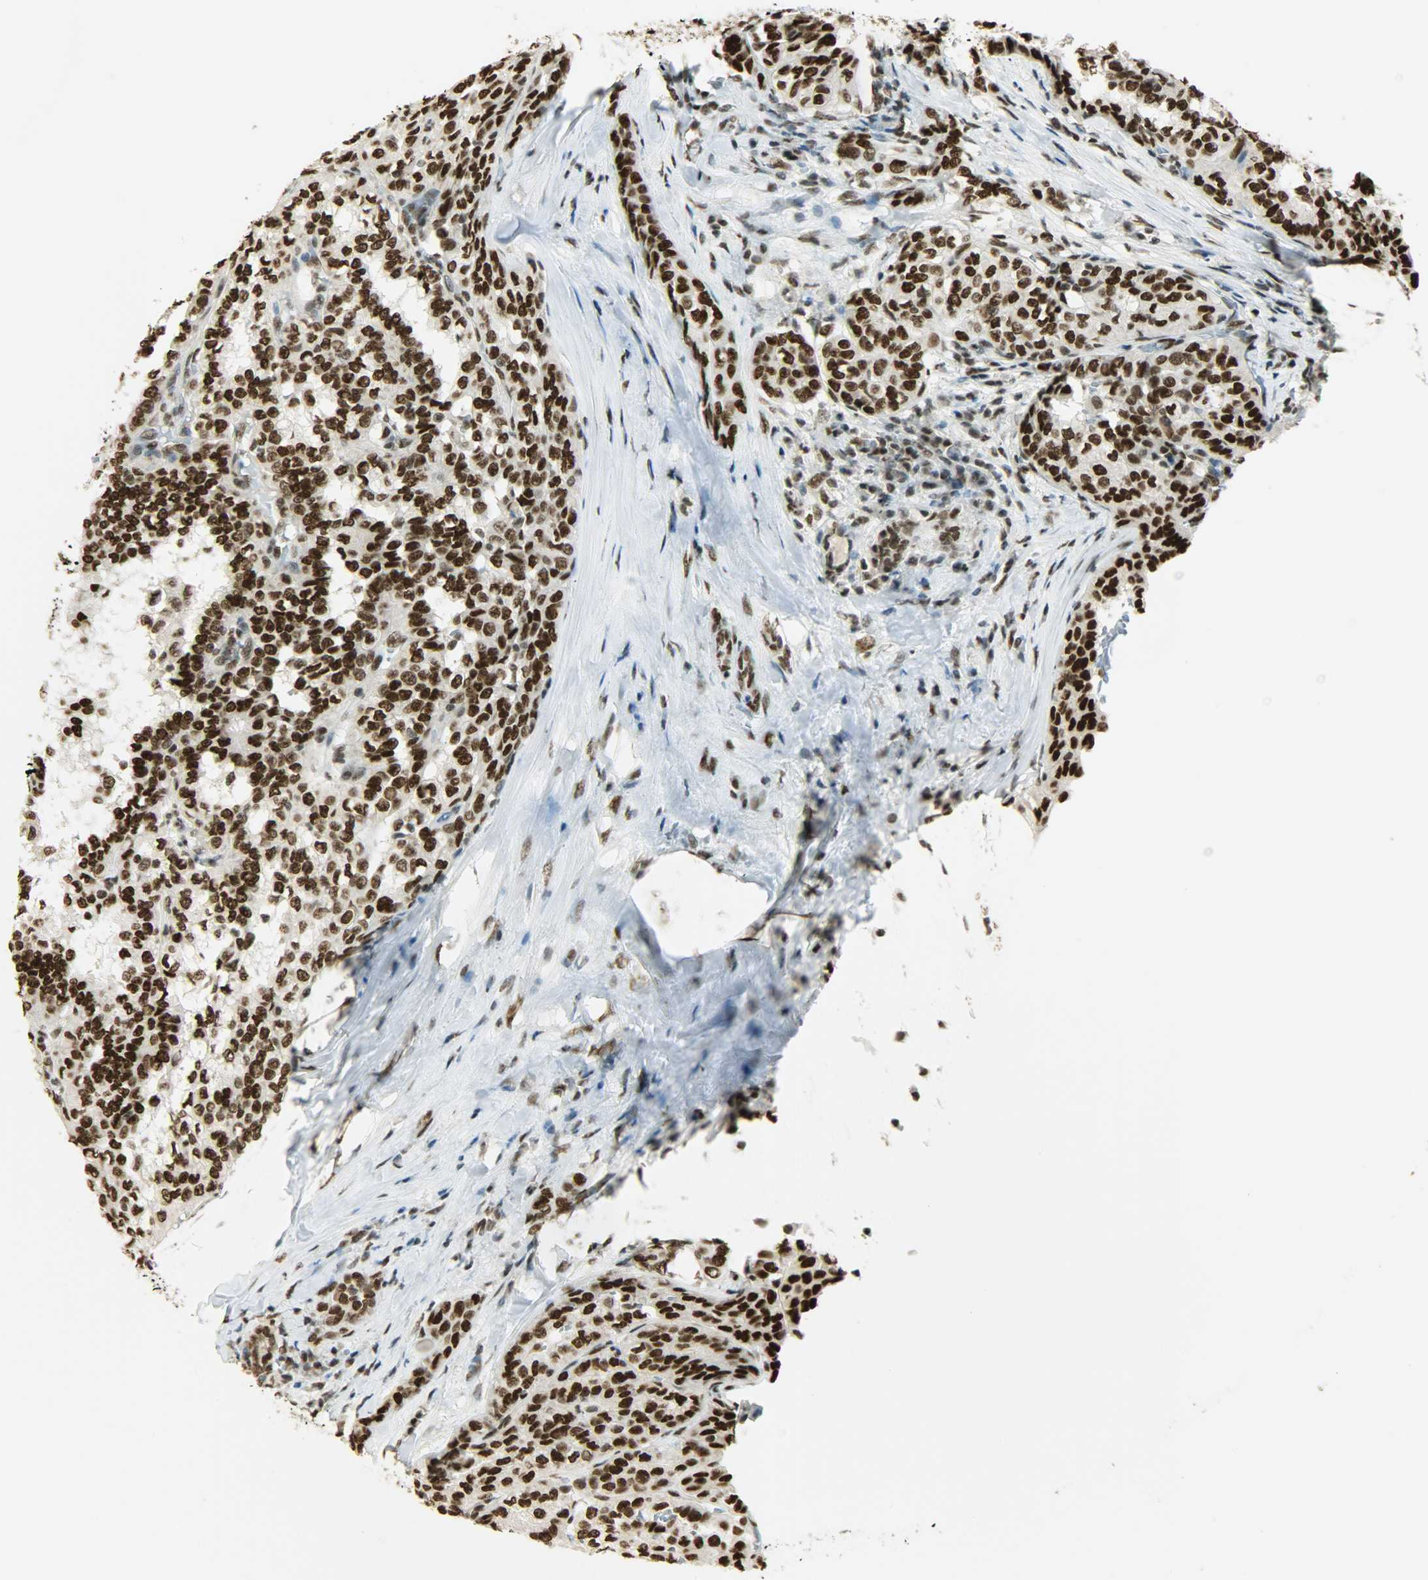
{"staining": {"intensity": "strong", "quantity": ">75%", "location": "nuclear"}, "tissue": "thyroid cancer", "cell_type": "Tumor cells", "image_type": "cancer", "snomed": [{"axis": "morphology", "description": "Papillary adenocarcinoma, NOS"}, {"axis": "topography", "description": "Thyroid gland"}], "caption": "Strong nuclear protein staining is seen in about >75% of tumor cells in papillary adenocarcinoma (thyroid). (Brightfield microscopy of DAB IHC at high magnification).", "gene": "MYEF2", "patient": {"sex": "female", "age": 30}}